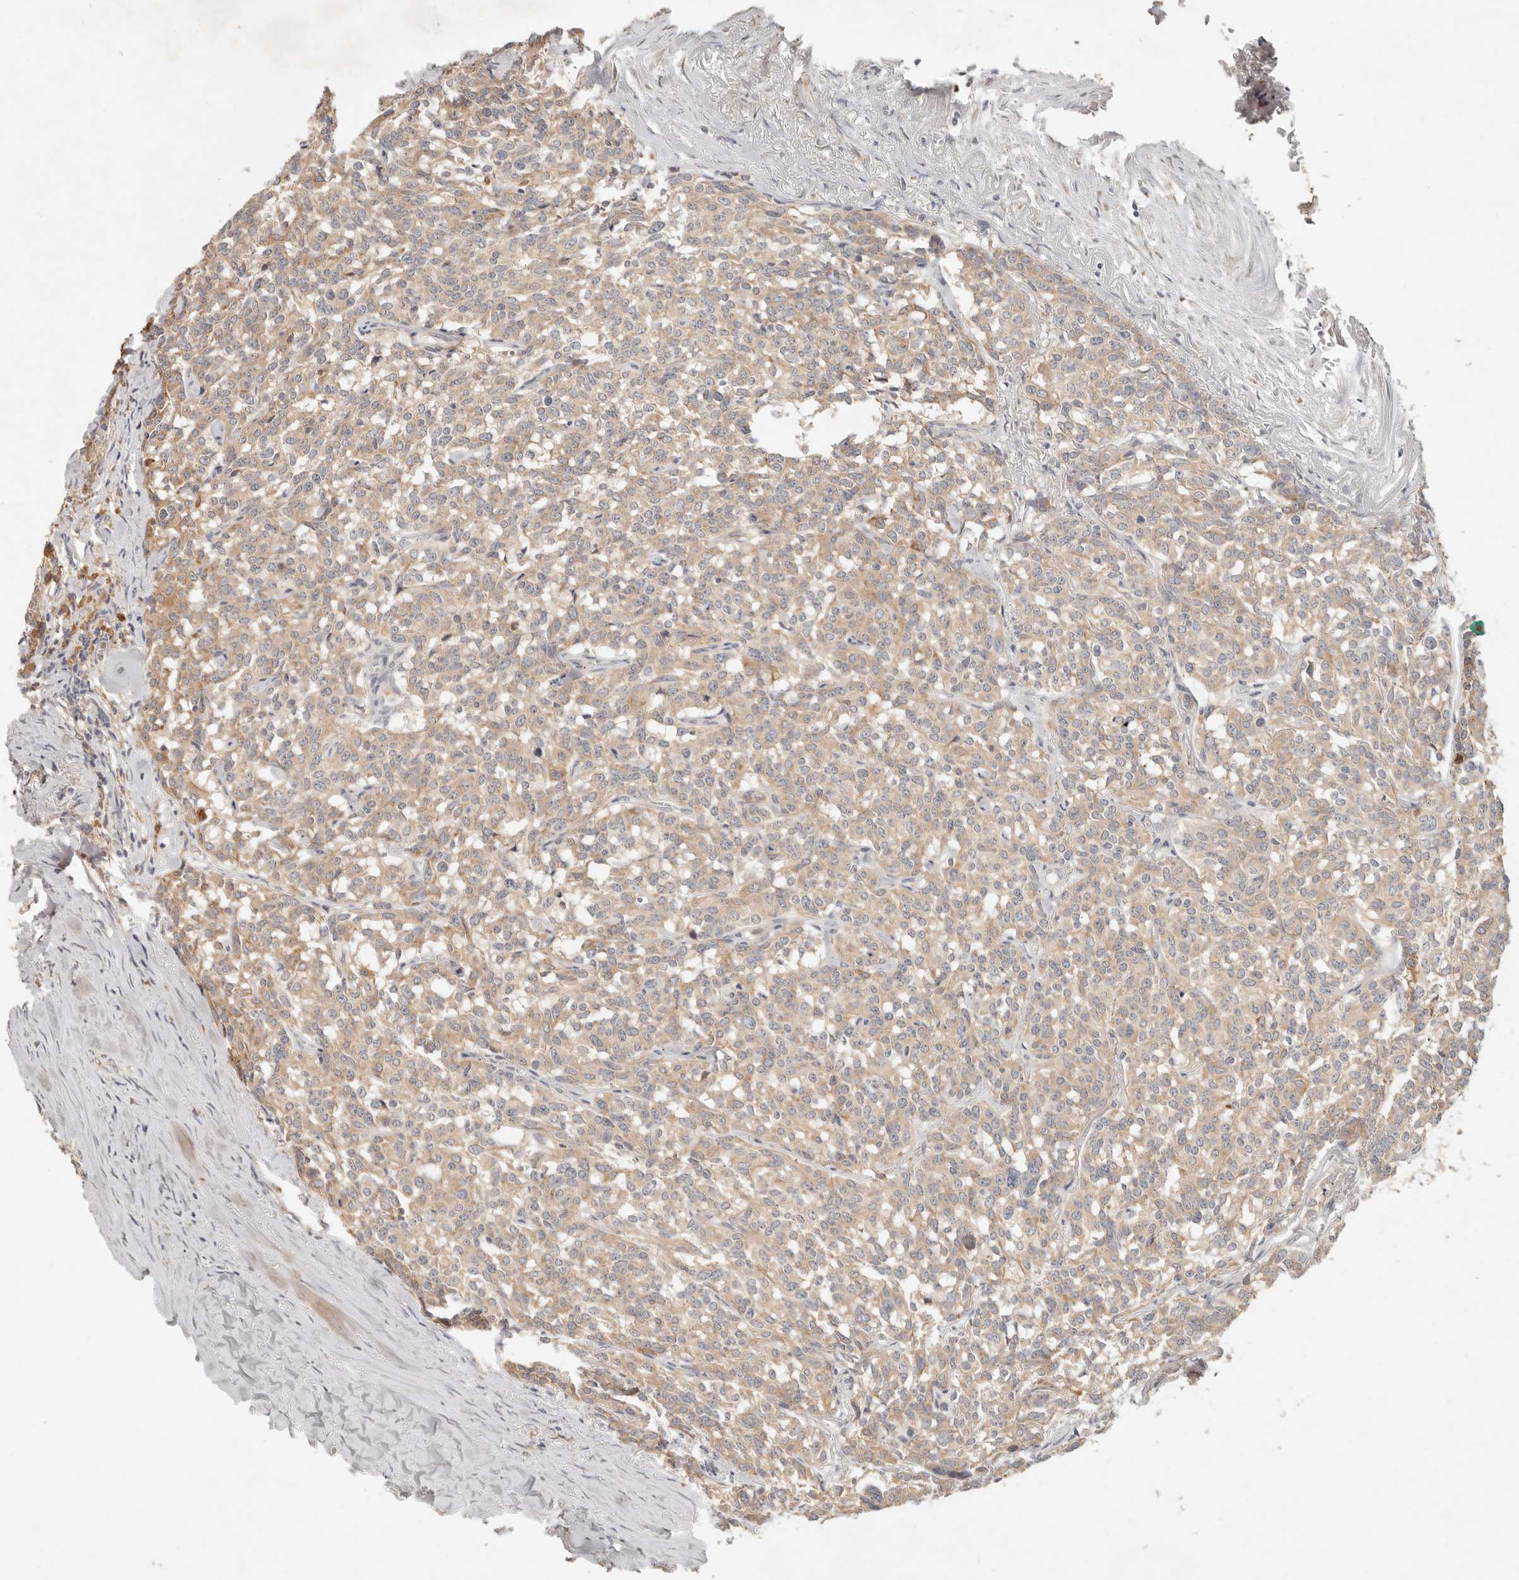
{"staining": {"intensity": "moderate", "quantity": "25%-75%", "location": "cytoplasmic/membranous"}, "tissue": "carcinoid", "cell_type": "Tumor cells", "image_type": "cancer", "snomed": [{"axis": "morphology", "description": "Carcinoid, malignant, NOS"}, {"axis": "topography", "description": "Lung"}], "caption": "An IHC image of tumor tissue is shown. Protein staining in brown highlights moderate cytoplasmic/membranous positivity in malignant carcinoid within tumor cells. The protein is stained brown, and the nuclei are stained in blue (DAB IHC with brightfield microscopy, high magnification).", "gene": "ARHGEF10L", "patient": {"sex": "female", "age": 46}}